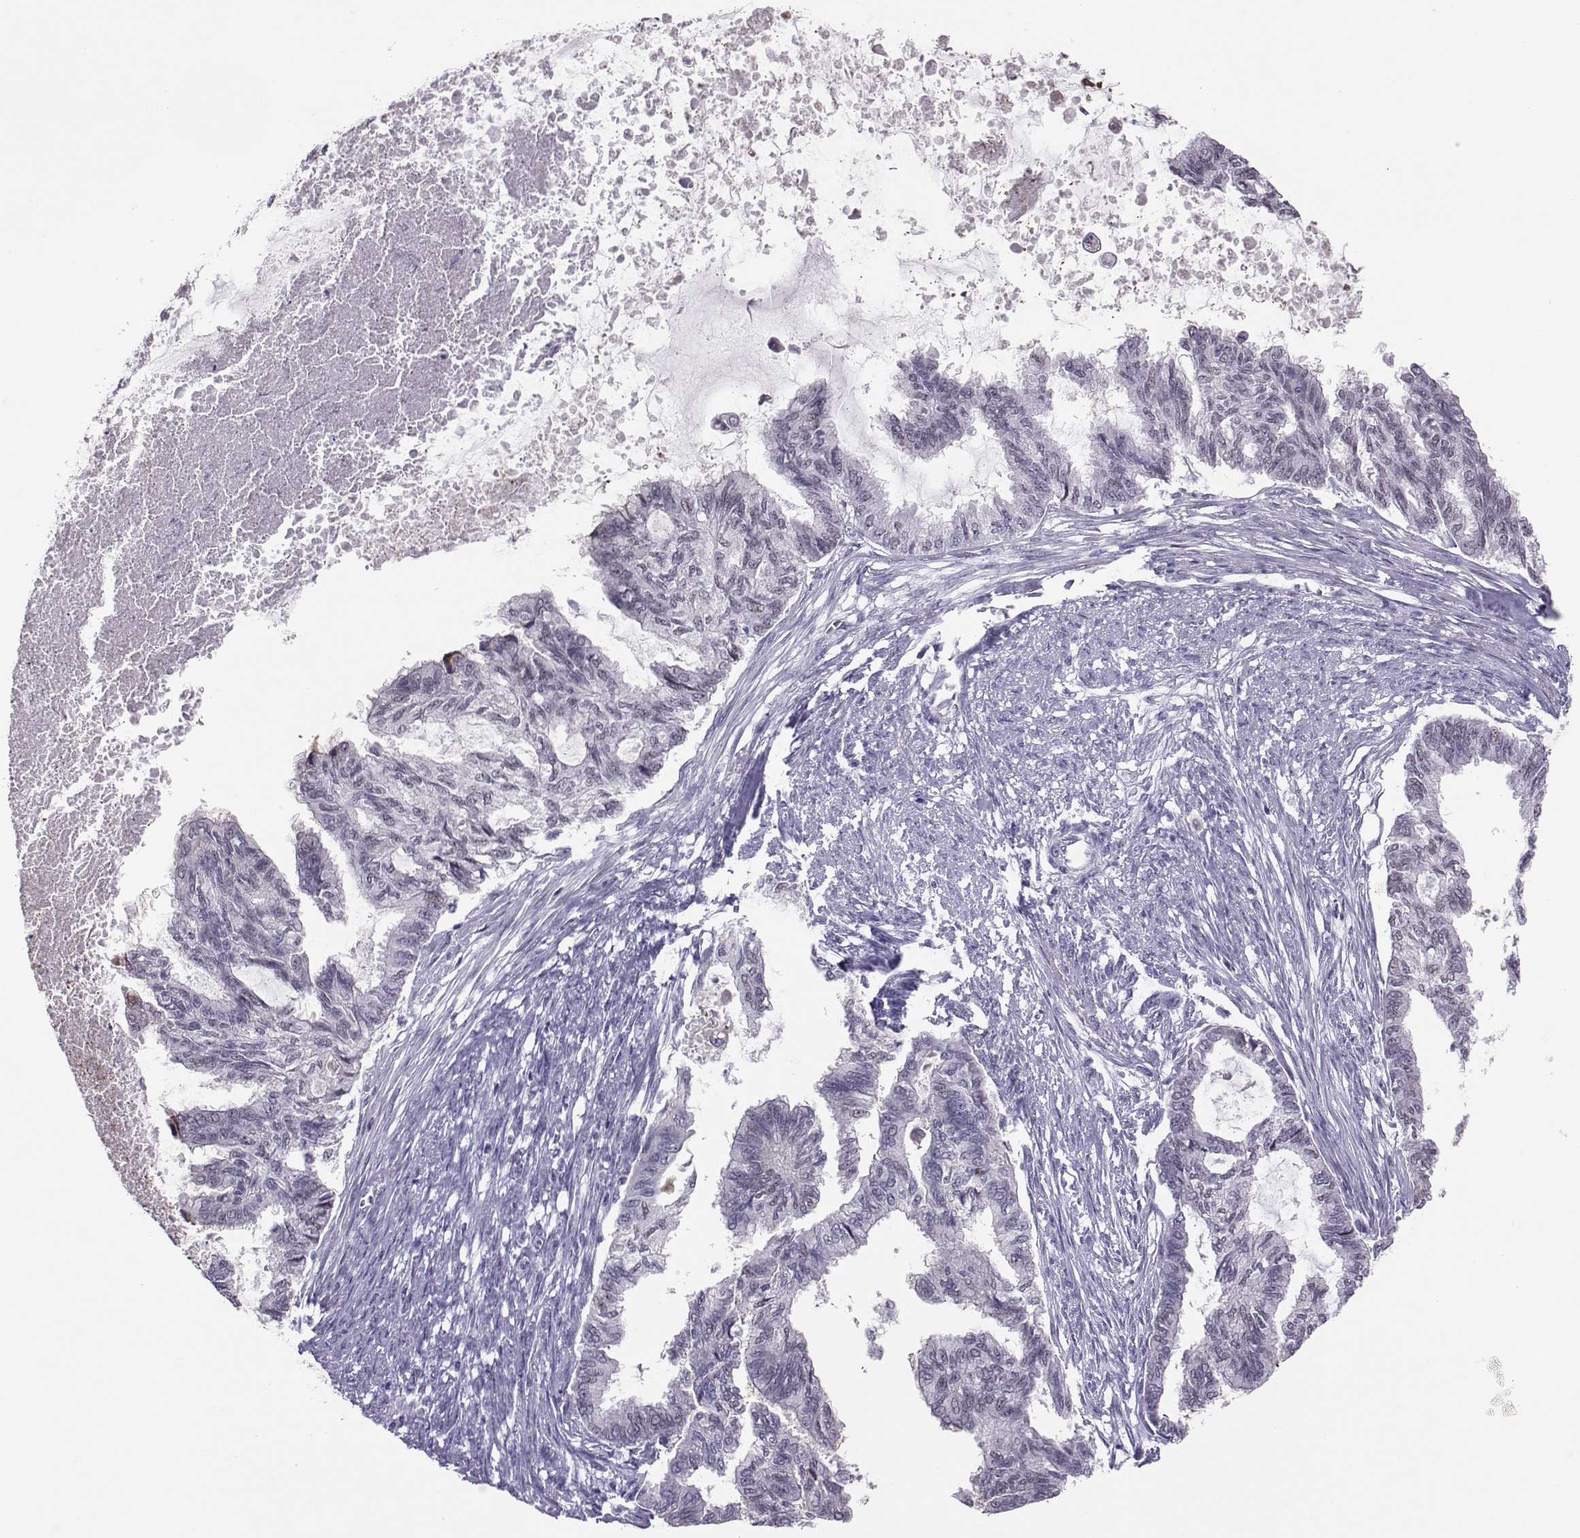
{"staining": {"intensity": "negative", "quantity": "none", "location": "none"}, "tissue": "endometrial cancer", "cell_type": "Tumor cells", "image_type": "cancer", "snomed": [{"axis": "morphology", "description": "Adenocarcinoma, NOS"}, {"axis": "topography", "description": "Endometrium"}], "caption": "The photomicrograph shows no significant positivity in tumor cells of endometrial adenocarcinoma.", "gene": "DNAAF1", "patient": {"sex": "female", "age": 86}}